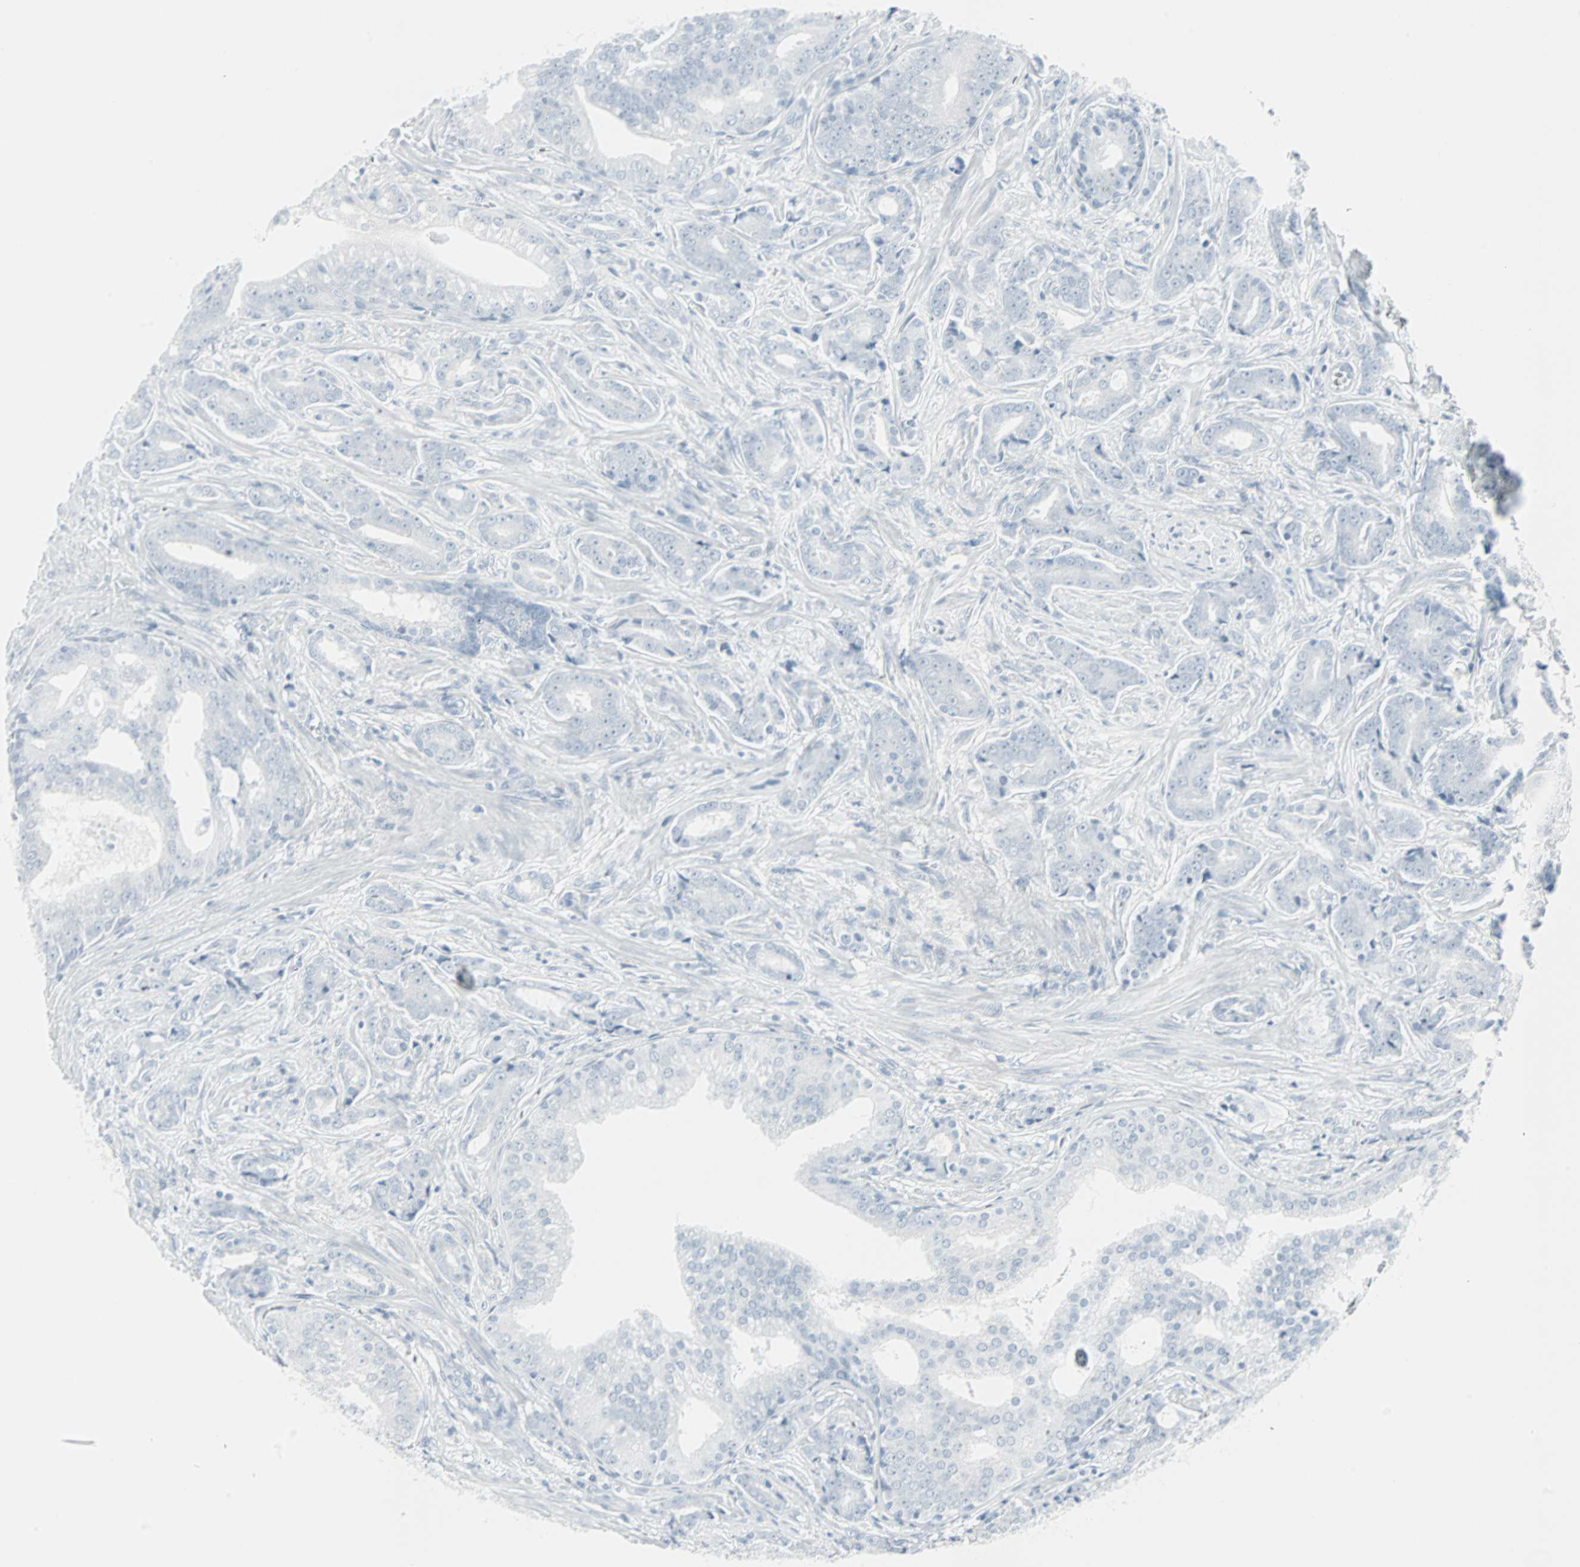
{"staining": {"intensity": "negative", "quantity": "none", "location": "none"}, "tissue": "prostate cancer", "cell_type": "Tumor cells", "image_type": "cancer", "snomed": [{"axis": "morphology", "description": "Adenocarcinoma, Low grade"}, {"axis": "topography", "description": "Prostate"}], "caption": "High power microscopy image of an immunohistochemistry histopathology image of adenocarcinoma (low-grade) (prostate), revealing no significant expression in tumor cells. The staining is performed using DAB (3,3'-diaminobenzidine) brown chromogen with nuclei counter-stained in using hematoxylin.", "gene": "LANCL3", "patient": {"sex": "male", "age": 58}}